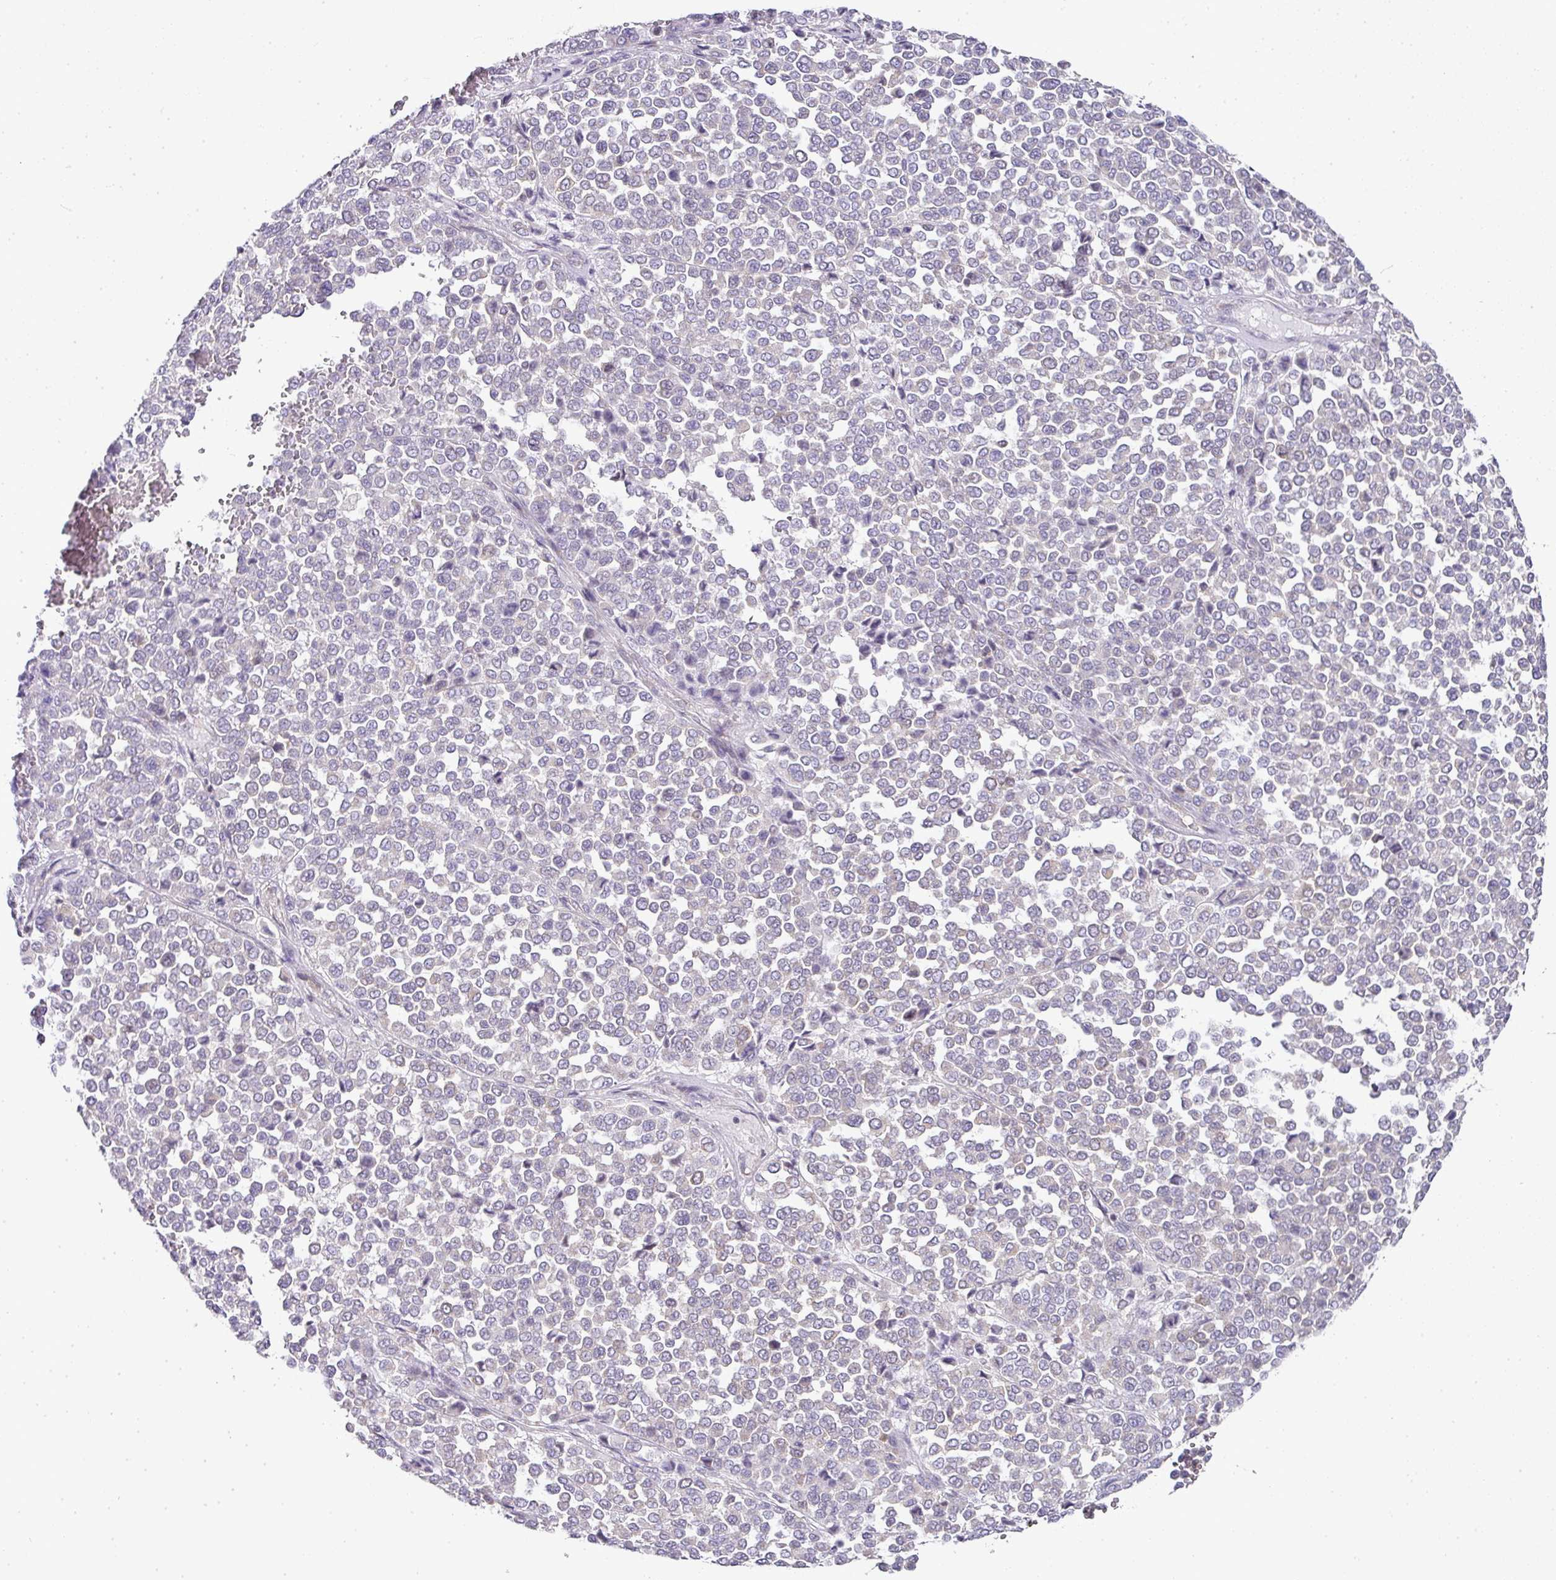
{"staining": {"intensity": "negative", "quantity": "none", "location": "none"}, "tissue": "melanoma", "cell_type": "Tumor cells", "image_type": "cancer", "snomed": [{"axis": "morphology", "description": "Malignant melanoma, Metastatic site"}, {"axis": "topography", "description": "Pancreas"}], "caption": "This is an immunohistochemistry micrograph of malignant melanoma (metastatic site). There is no staining in tumor cells.", "gene": "FAM32A", "patient": {"sex": "female", "age": 30}}